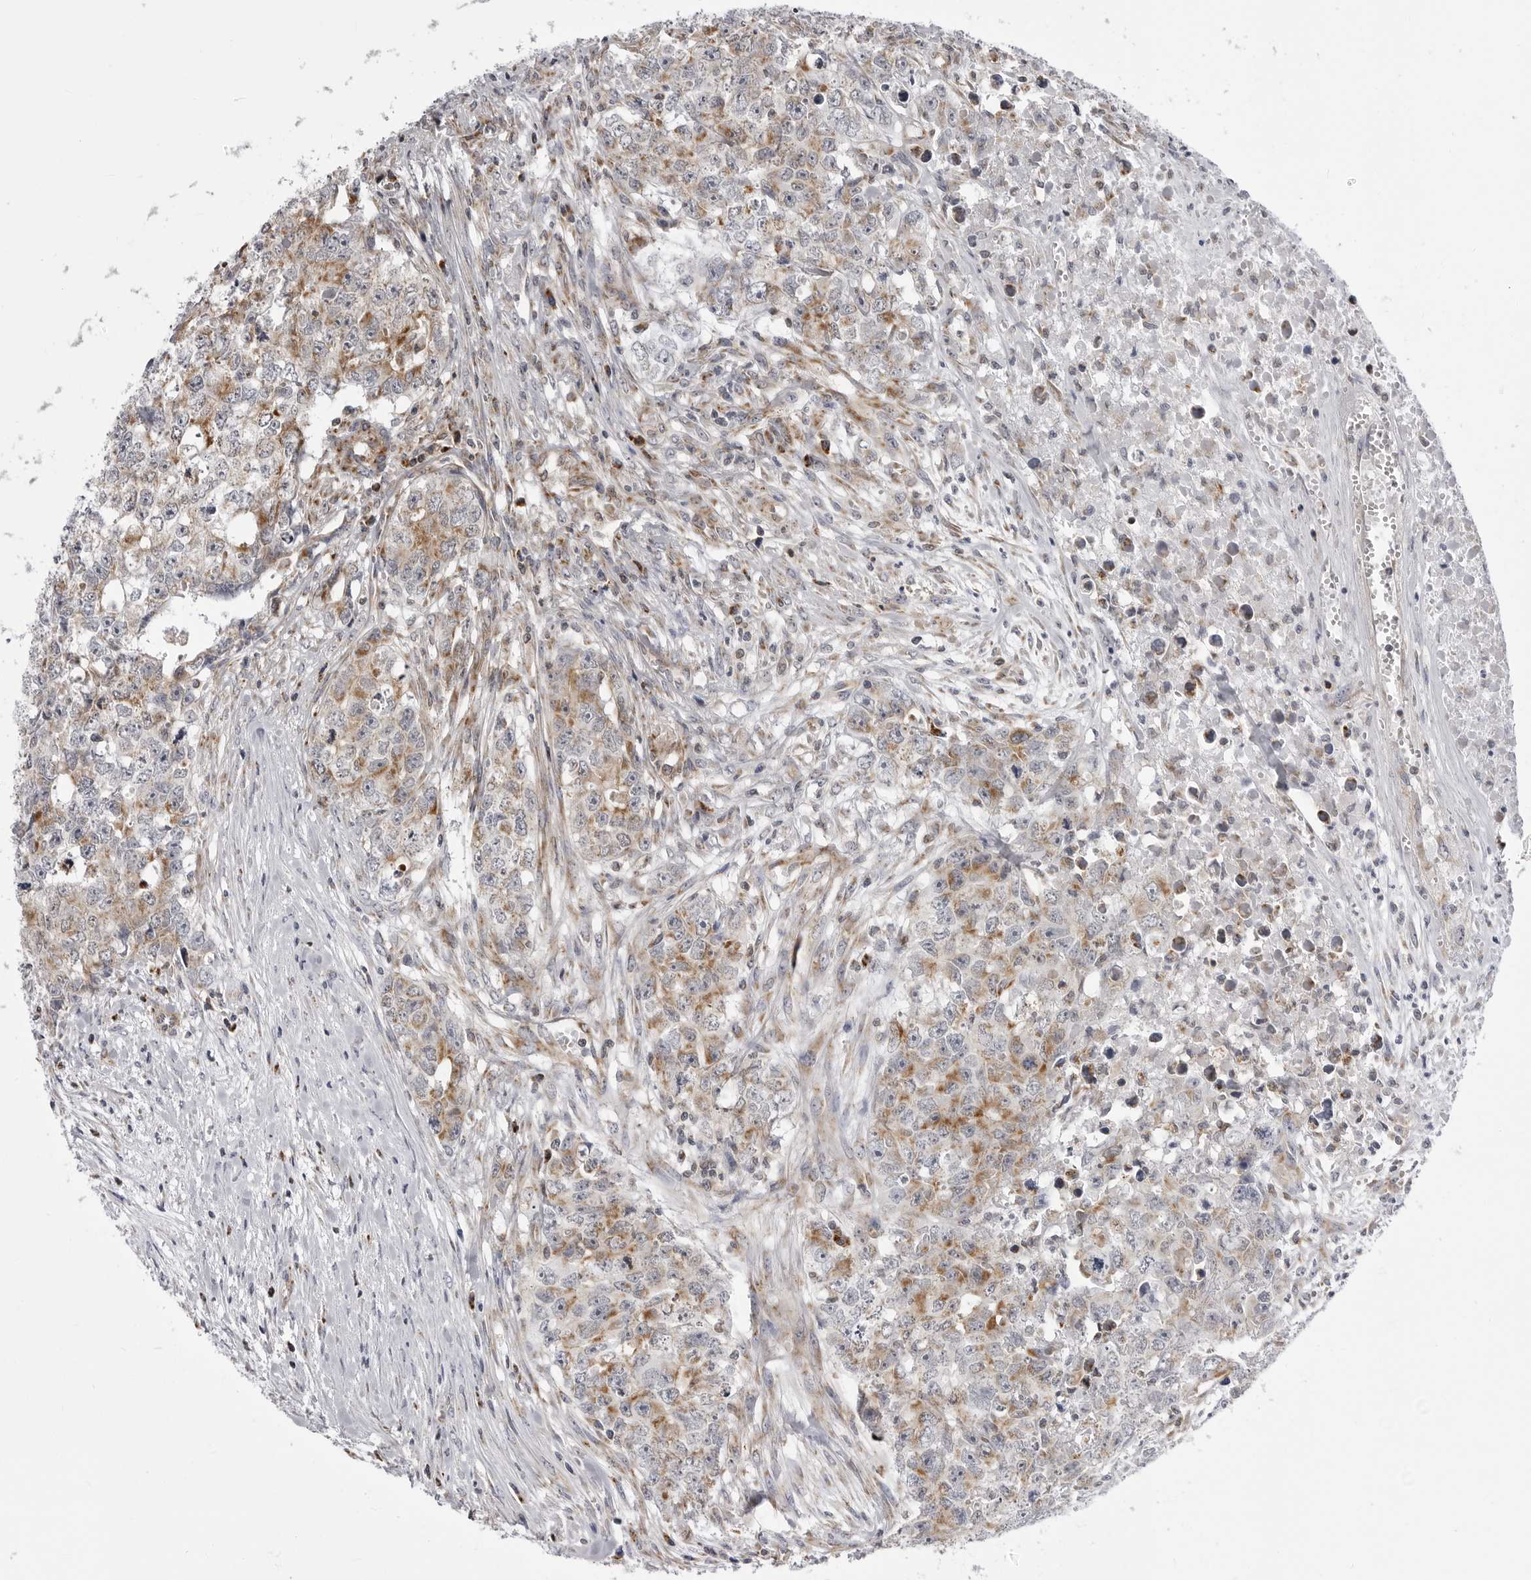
{"staining": {"intensity": "moderate", "quantity": "25%-75%", "location": "cytoplasmic/membranous"}, "tissue": "testis cancer", "cell_type": "Tumor cells", "image_type": "cancer", "snomed": [{"axis": "morphology", "description": "Carcinoma, Embryonal, NOS"}, {"axis": "topography", "description": "Testis"}], "caption": "DAB immunohistochemical staining of human testis cancer (embryonal carcinoma) displays moderate cytoplasmic/membranous protein staining in about 25%-75% of tumor cells.", "gene": "FH", "patient": {"sex": "male", "age": 28}}